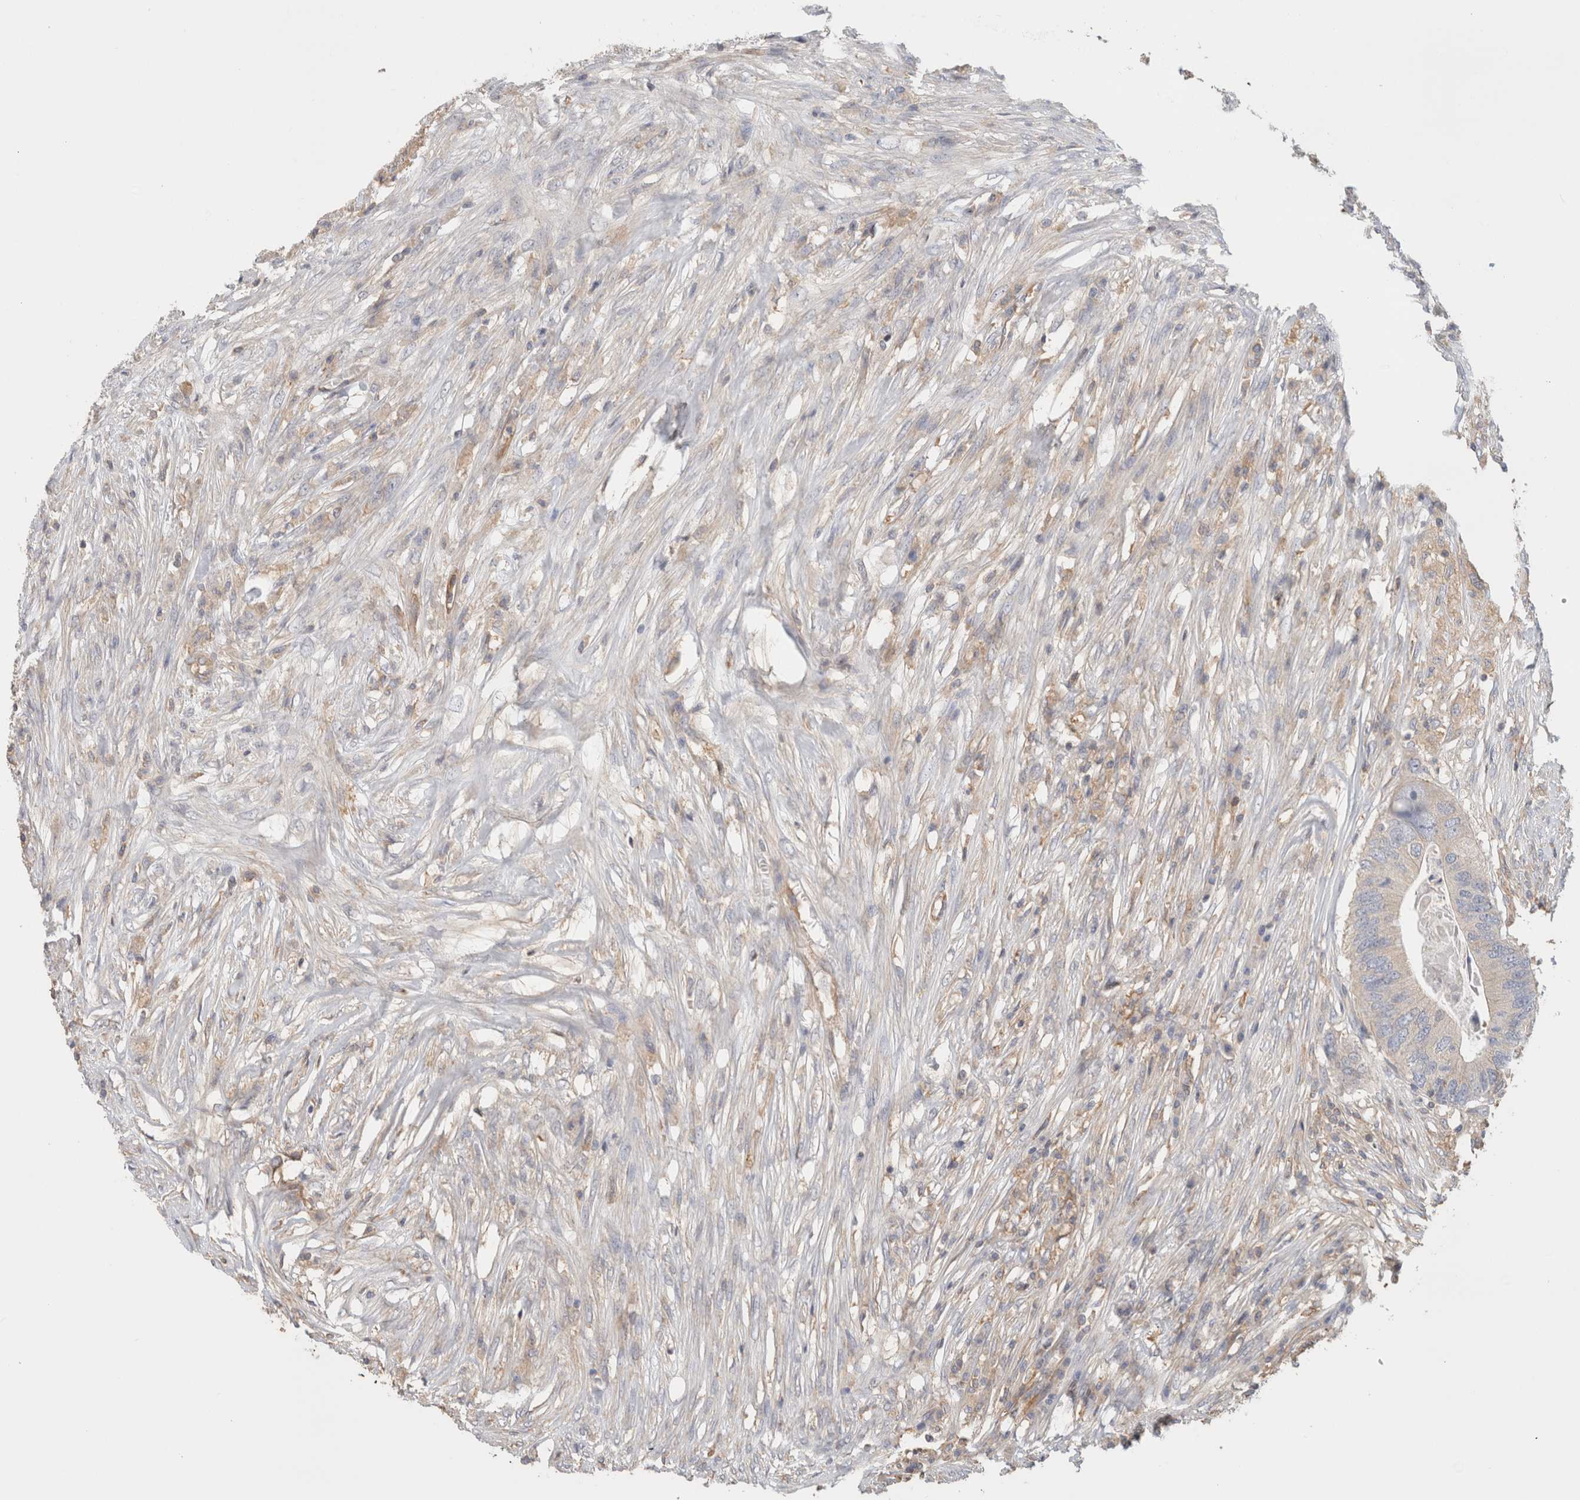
{"staining": {"intensity": "negative", "quantity": "none", "location": "none"}, "tissue": "colorectal cancer", "cell_type": "Tumor cells", "image_type": "cancer", "snomed": [{"axis": "morphology", "description": "Adenocarcinoma, NOS"}, {"axis": "topography", "description": "Colon"}], "caption": "High power microscopy photomicrograph of an IHC image of colorectal adenocarcinoma, revealing no significant positivity in tumor cells.", "gene": "CFAP418", "patient": {"sex": "male", "age": 71}}